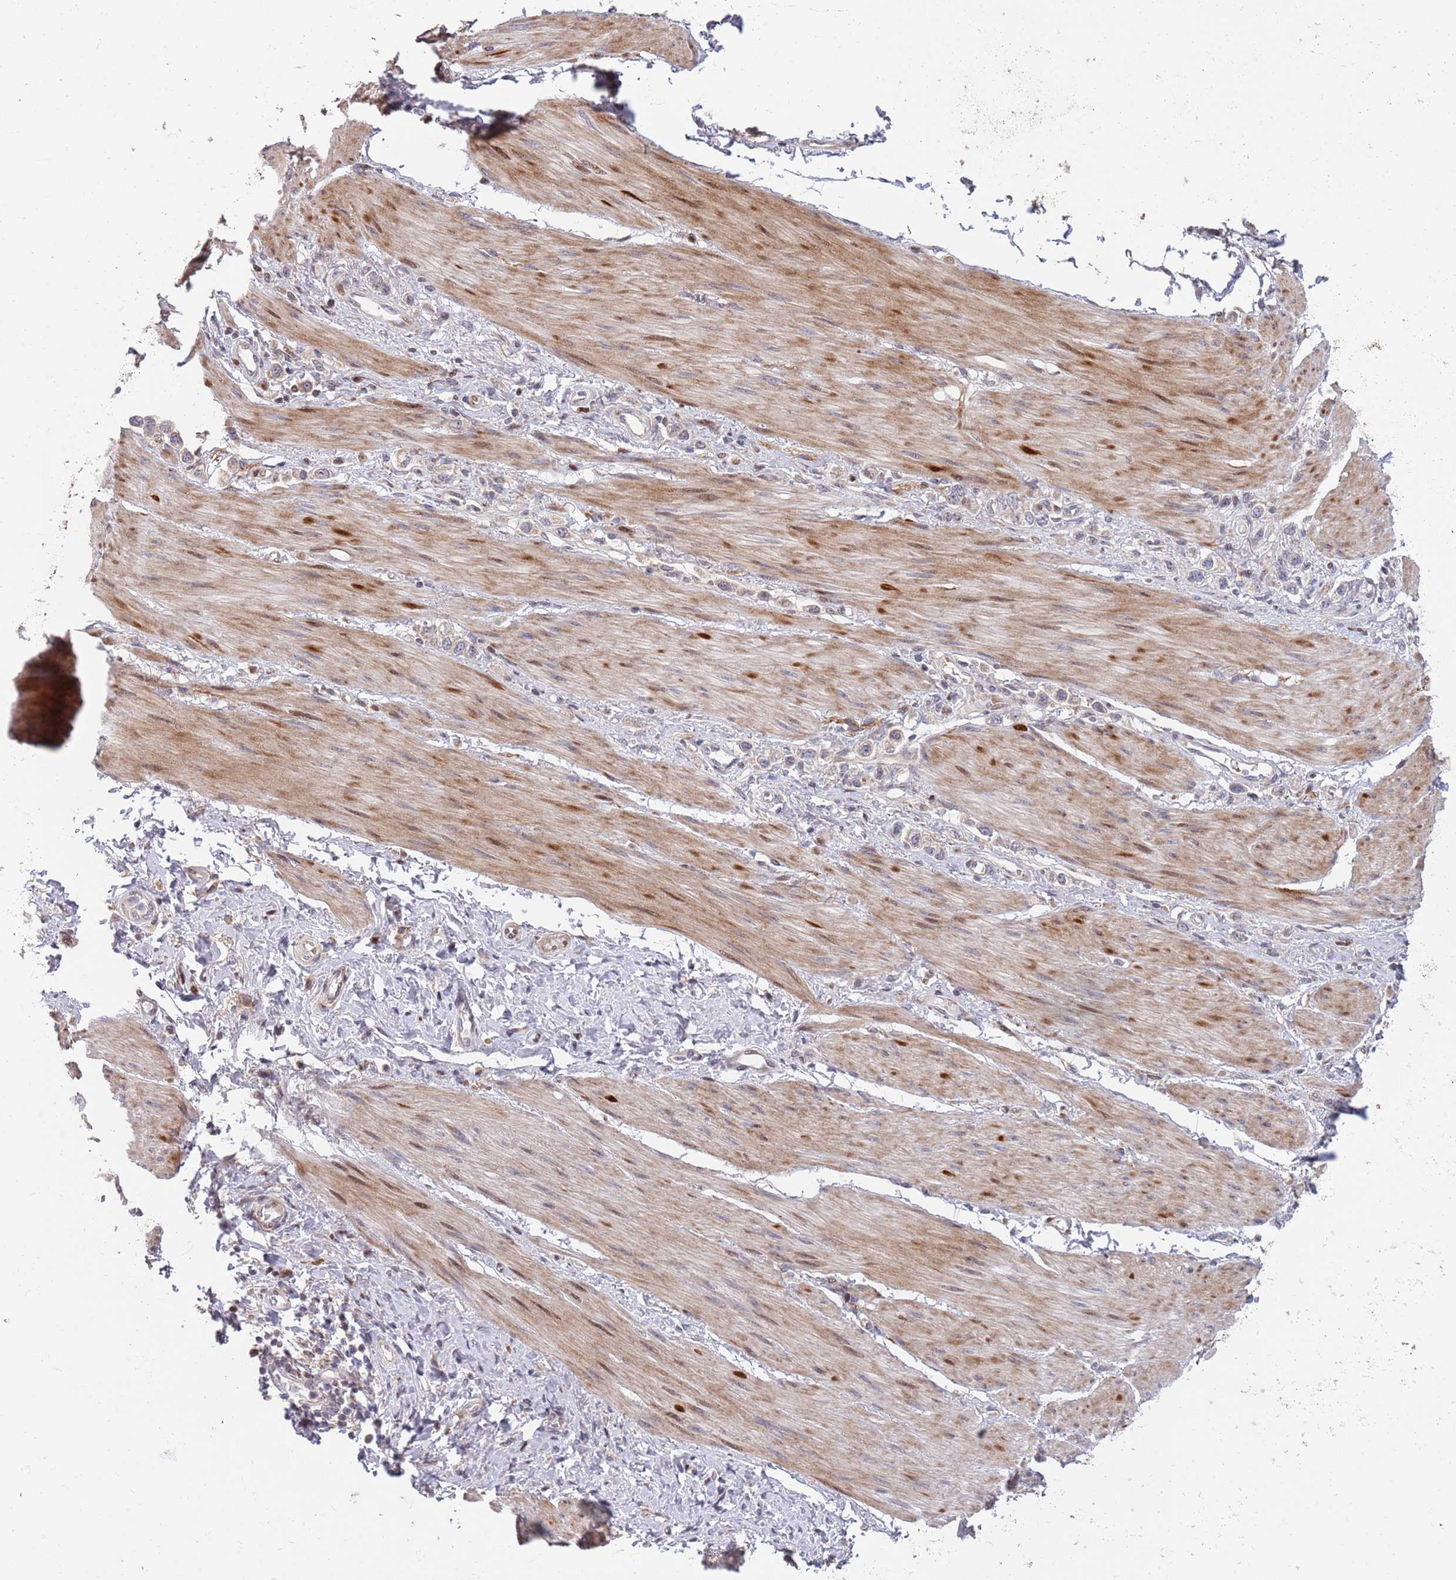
{"staining": {"intensity": "weak", "quantity": "<25%", "location": "cytoplasmic/membranous"}, "tissue": "stomach cancer", "cell_type": "Tumor cells", "image_type": "cancer", "snomed": [{"axis": "morphology", "description": "Adenocarcinoma, NOS"}, {"axis": "topography", "description": "Stomach"}], "caption": "Tumor cells show no significant expression in stomach cancer (adenocarcinoma). (Immunohistochemistry, brightfield microscopy, high magnification).", "gene": "SYNDIG1L", "patient": {"sex": "female", "age": 65}}